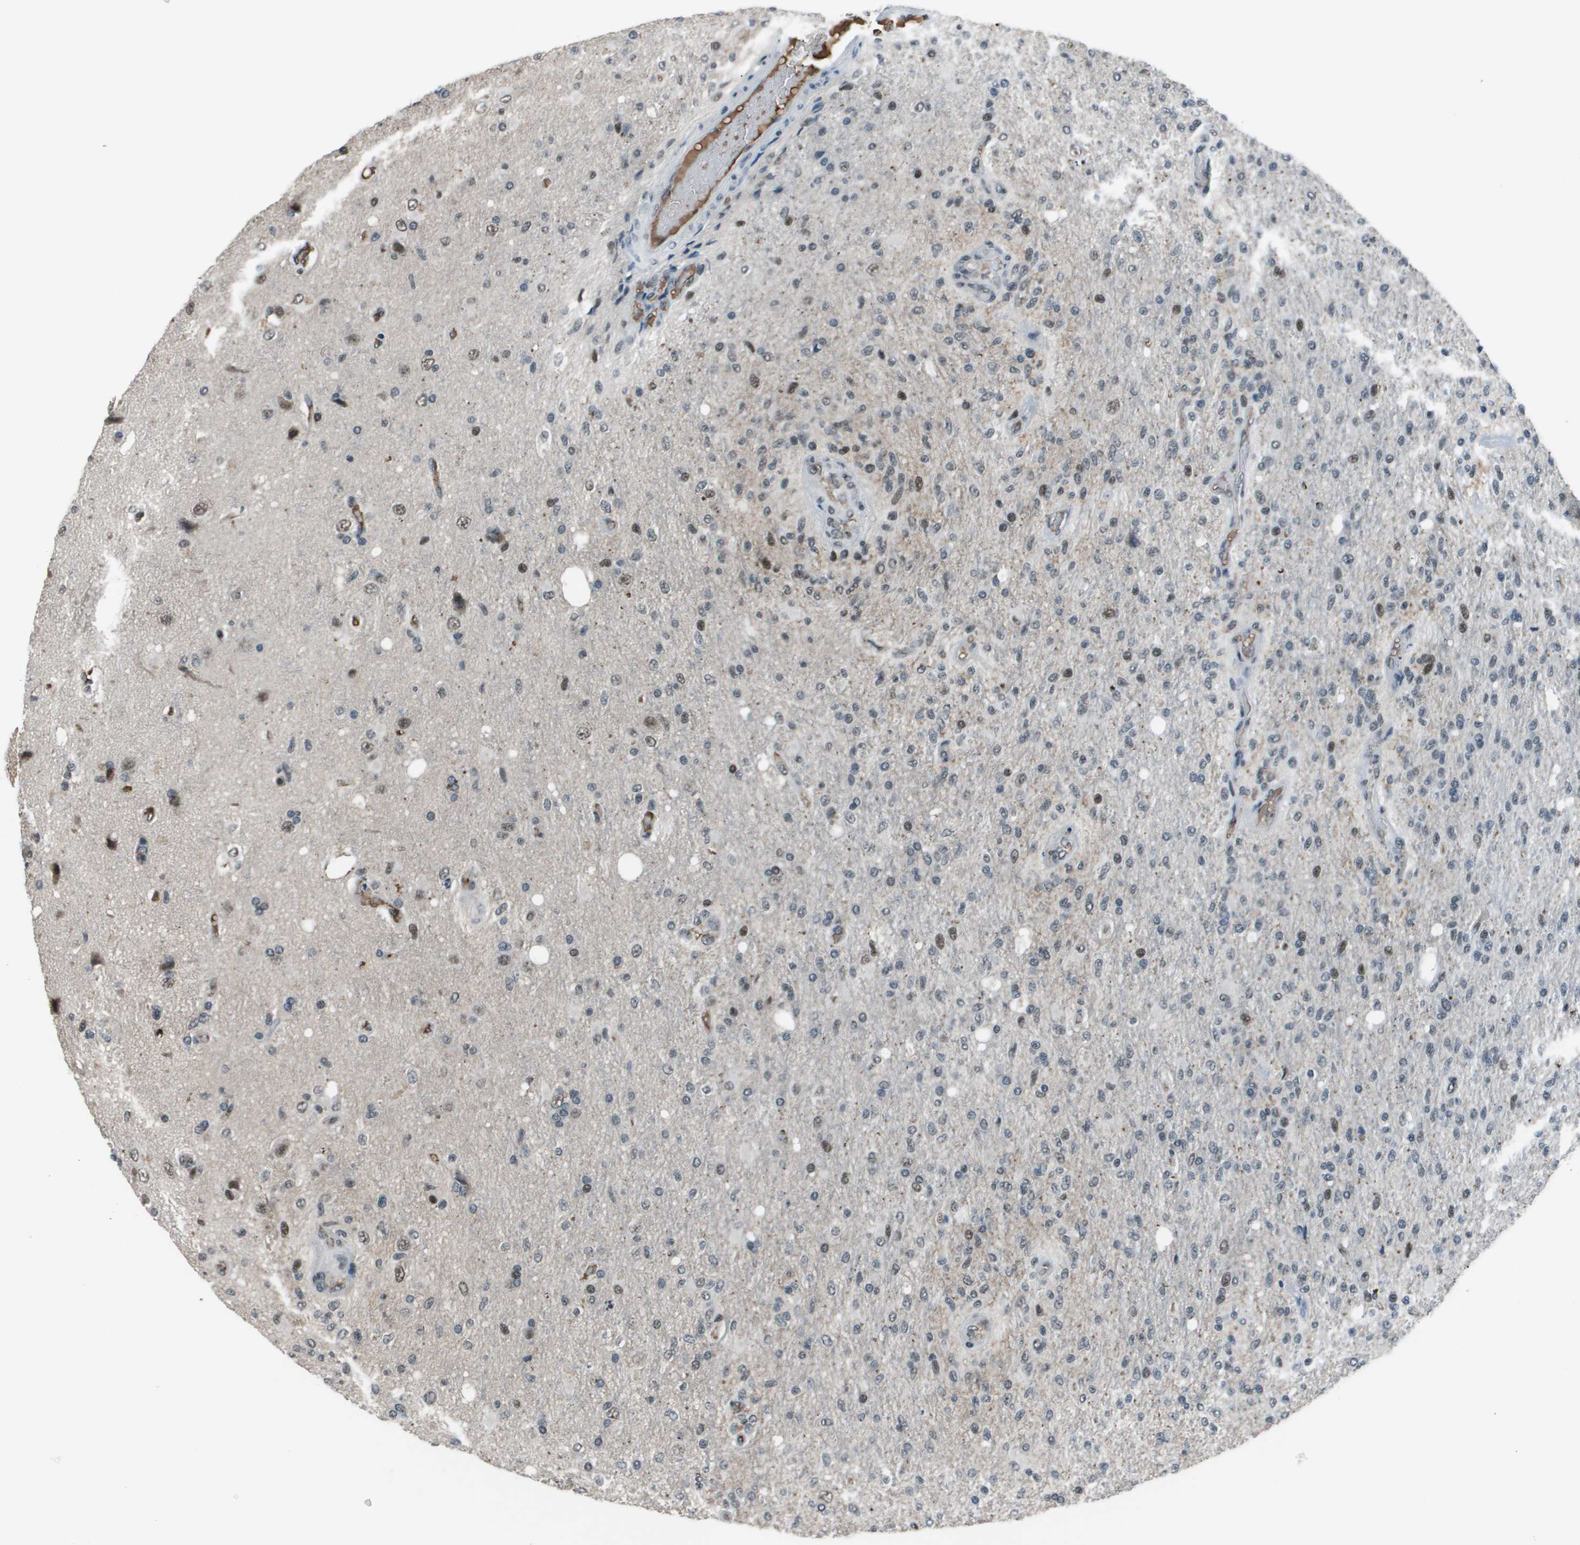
{"staining": {"intensity": "moderate", "quantity": "<25%", "location": "nuclear"}, "tissue": "glioma", "cell_type": "Tumor cells", "image_type": "cancer", "snomed": [{"axis": "morphology", "description": "Normal tissue, NOS"}, {"axis": "morphology", "description": "Glioma, malignant, High grade"}, {"axis": "topography", "description": "Cerebral cortex"}], "caption": "Immunohistochemistry histopathology image of human glioma stained for a protein (brown), which displays low levels of moderate nuclear expression in about <25% of tumor cells.", "gene": "THRAP3", "patient": {"sex": "male", "age": 77}}